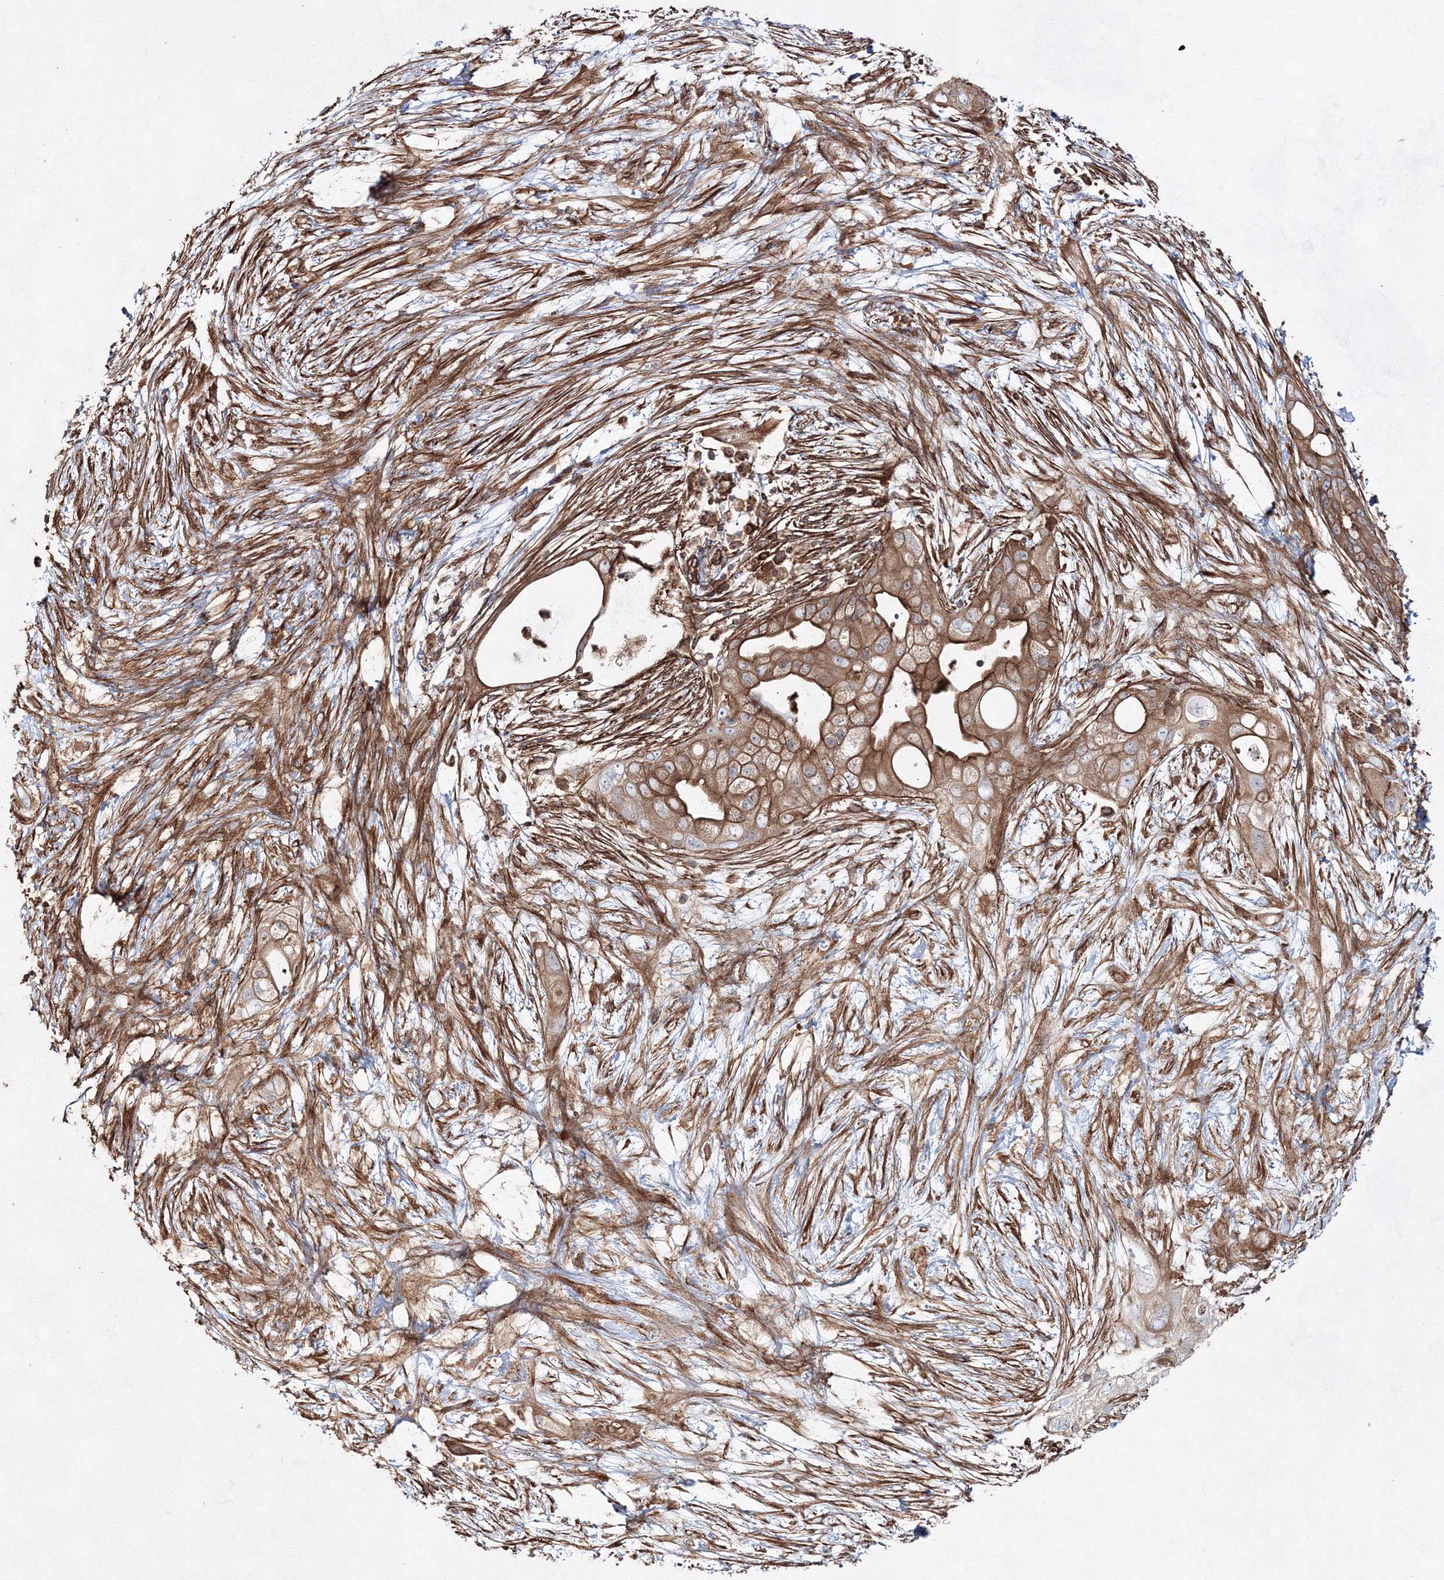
{"staining": {"intensity": "moderate", "quantity": ">75%", "location": "cytoplasmic/membranous"}, "tissue": "pancreatic cancer", "cell_type": "Tumor cells", "image_type": "cancer", "snomed": [{"axis": "morphology", "description": "Adenocarcinoma, NOS"}, {"axis": "topography", "description": "Pancreas"}], "caption": "Tumor cells reveal medium levels of moderate cytoplasmic/membranous positivity in about >75% of cells in pancreatic adenocarcinoma.", "gene": "EXOC6", "patient": {"sex": "male", "age": 53}}